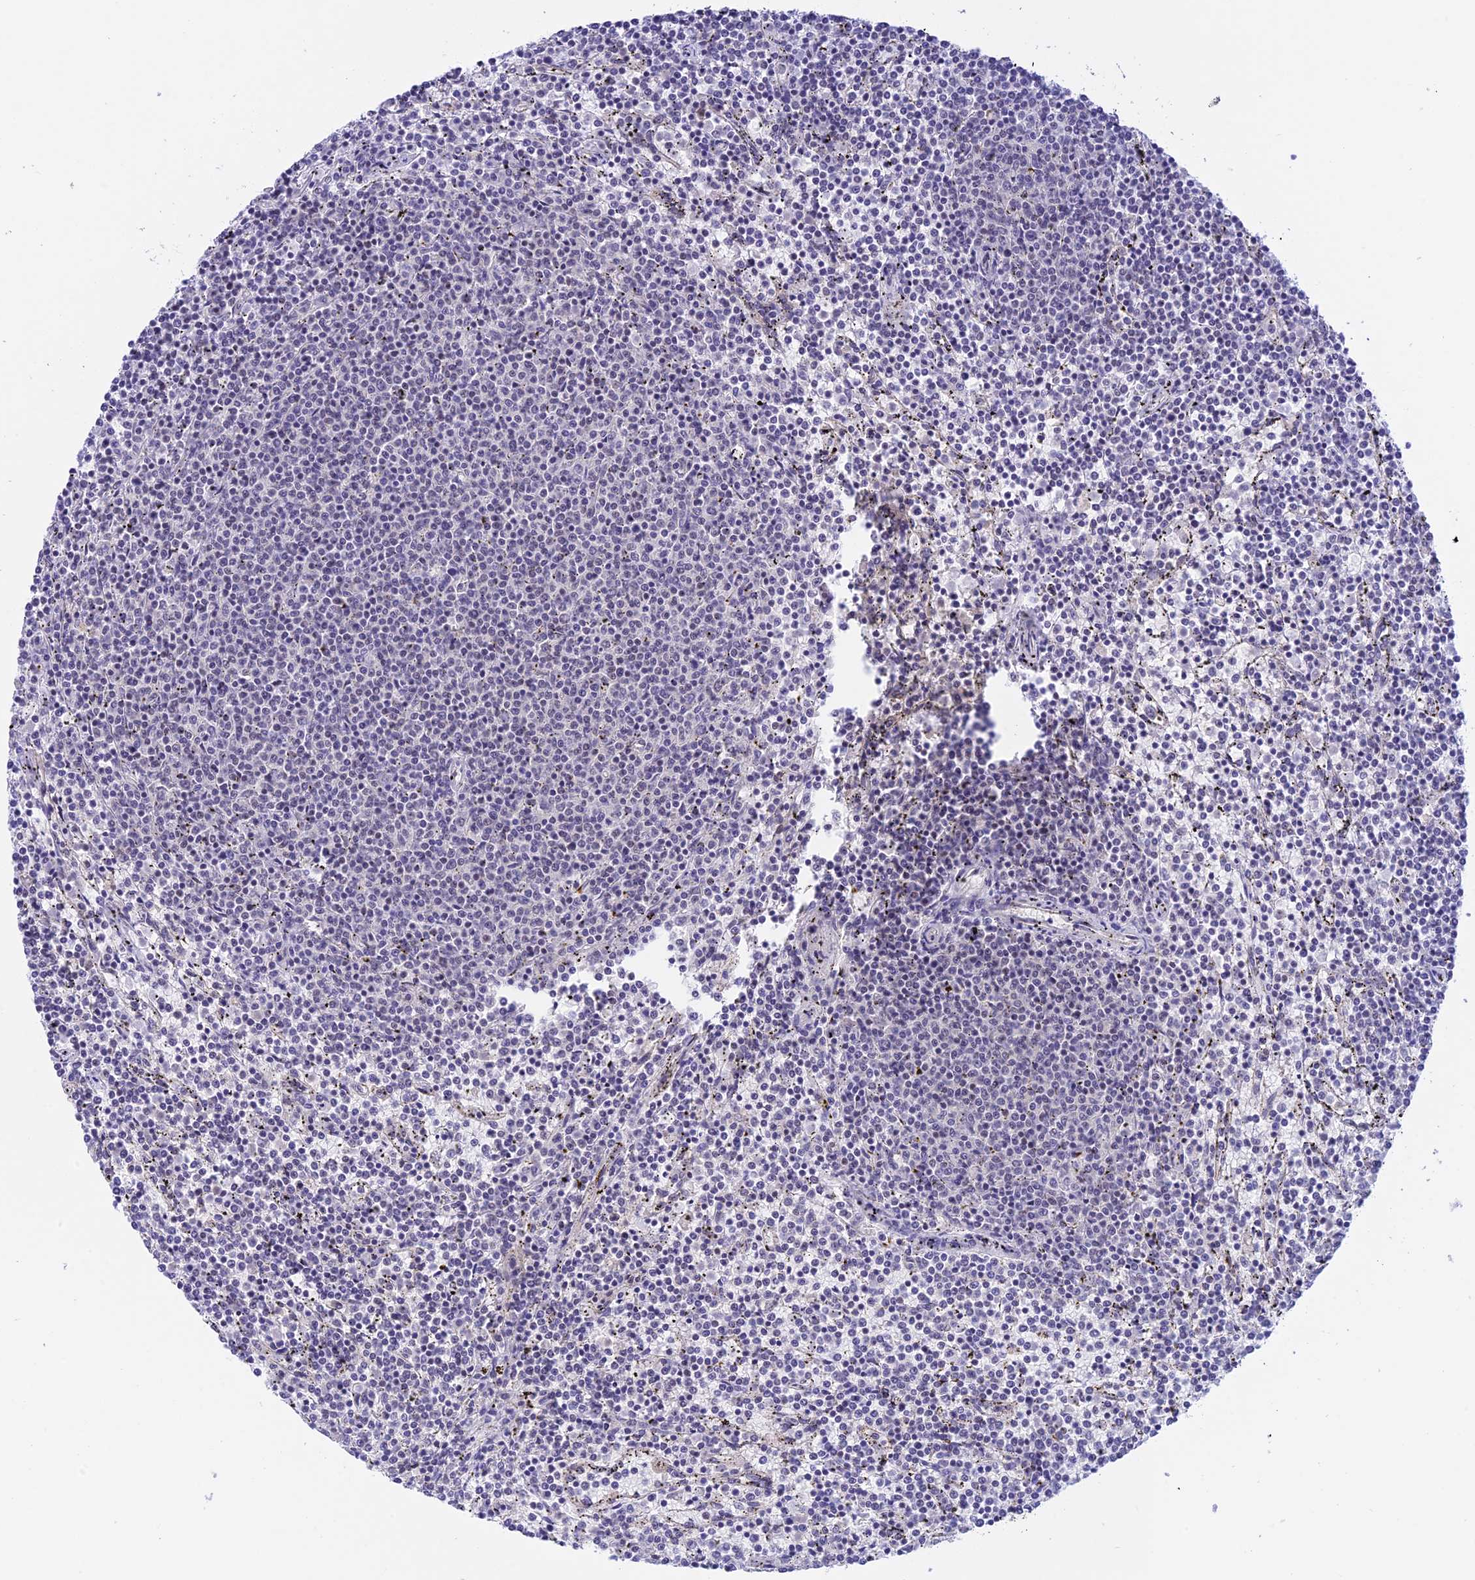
{"staining": {"intensity": "negative", "quantity": "none", "location": "none"}, "tissue": "lymphoma", "cell_type": "Tumor cells", "image_type": "cancer", "snomed": [{"axis": "morphology", "description": "Malignant lymphoma, non-Hodgkin's type, Low grade"}, {"axis": "topography", "description": "Spleen"}], "caption": "The micrograph shows no staining of tumor cells in lymphoma. (Brightfield microscopy of DAB (3,3'-diaminobenzidine) IHC at high magnification).", "gene": "THAP11", "patient": {"sex": "female", "age": 50}}